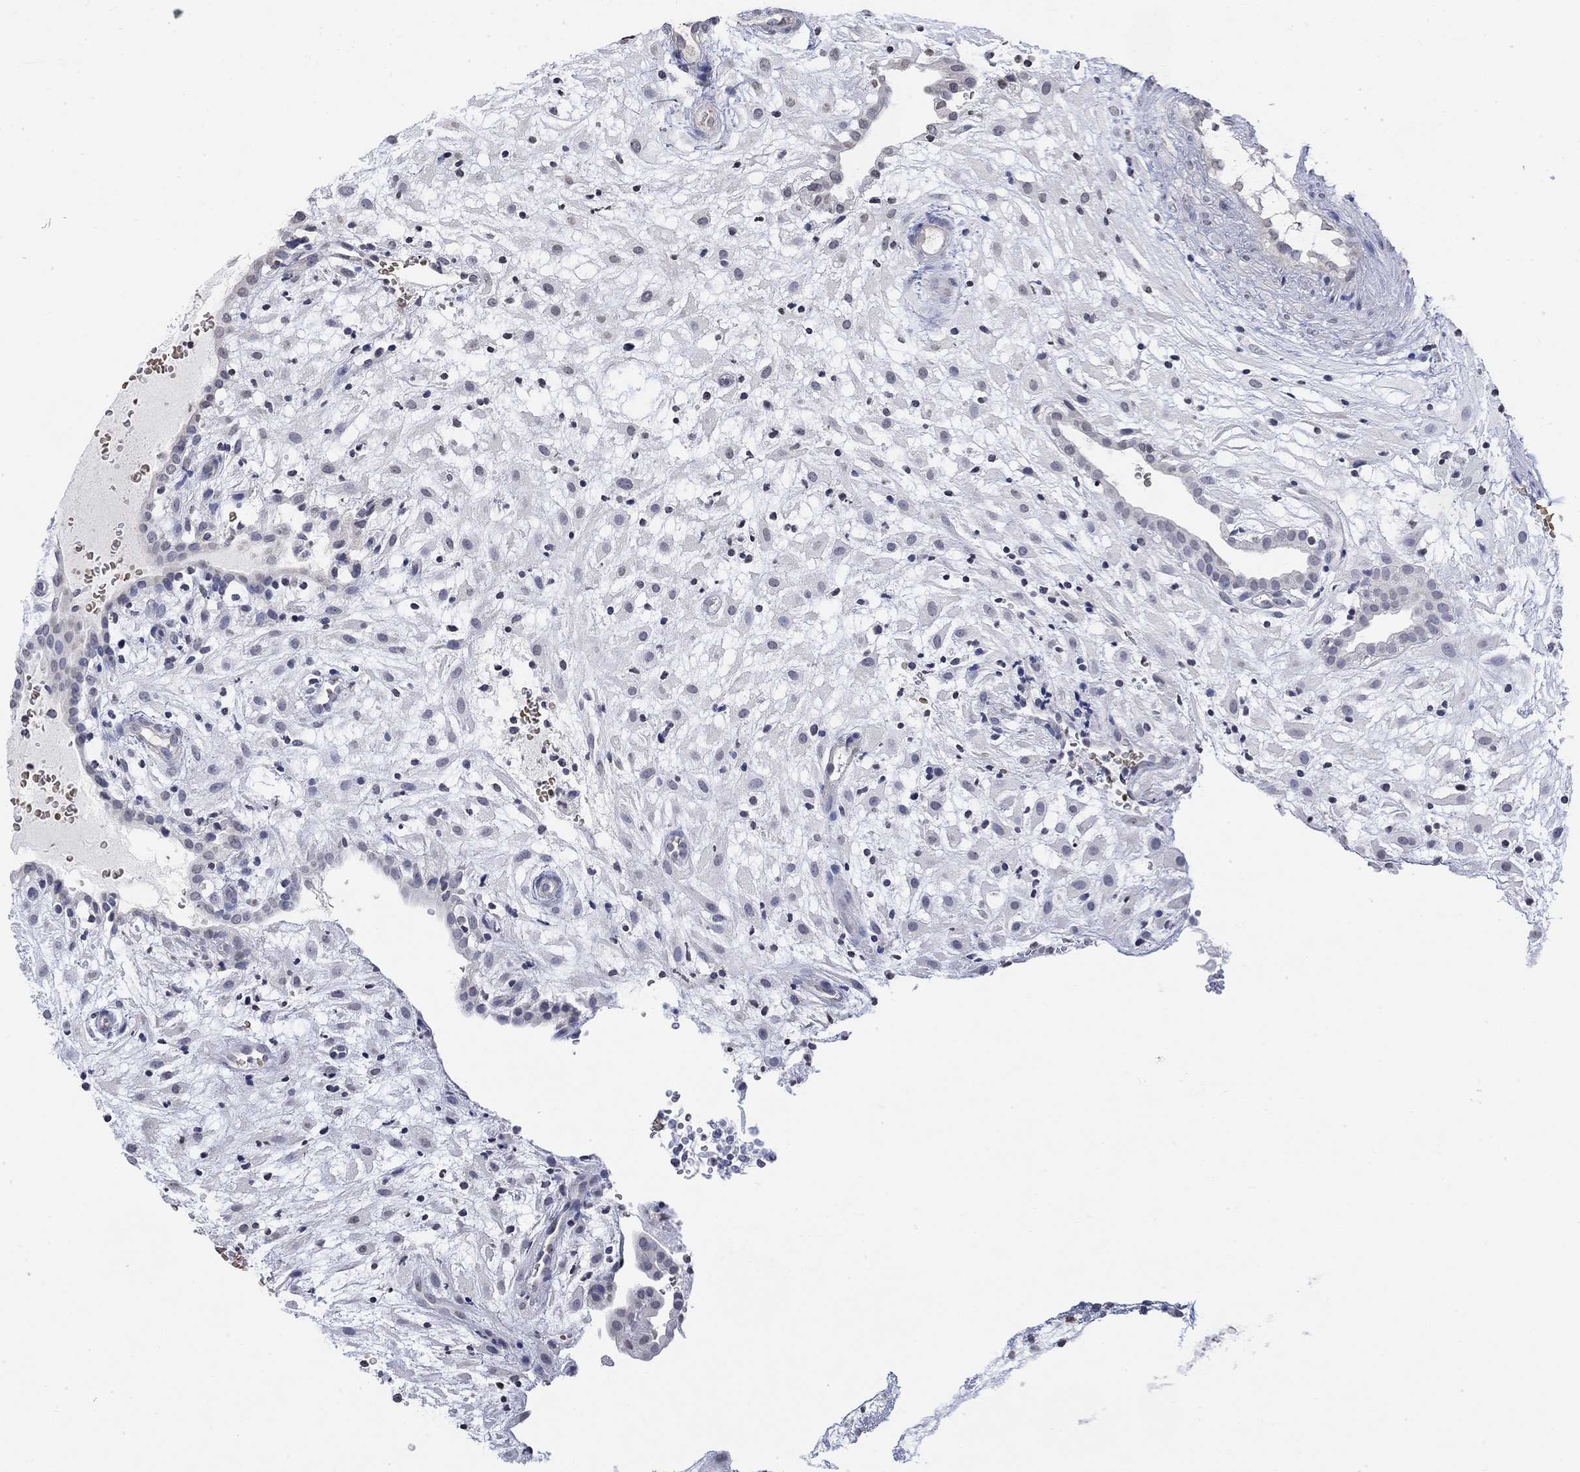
{"staining": {"intensity": "negative", "quantity": "none", "location": "none"}, "tissue": "placenta", "cell_type": "Decidual cells", "image_type": "normal", "snomed": [{"axis": "morphology", "description": "Normal tissue, NOS"}, {"axis": "topography", "description": "Placenta"}], "caption": "Immunohistochemistry (IHC) photomicrograph of normal human placenta stained for a protein (brown), which exhibits no positivity in decidual cells. Brightfield microscopy of immunohistochemistry stained with DAB (brown) and hematoxylin (blue), captured at high magnification.", "gene": "TMEM255A", "patient": {"sex": "female", "age": 24}}